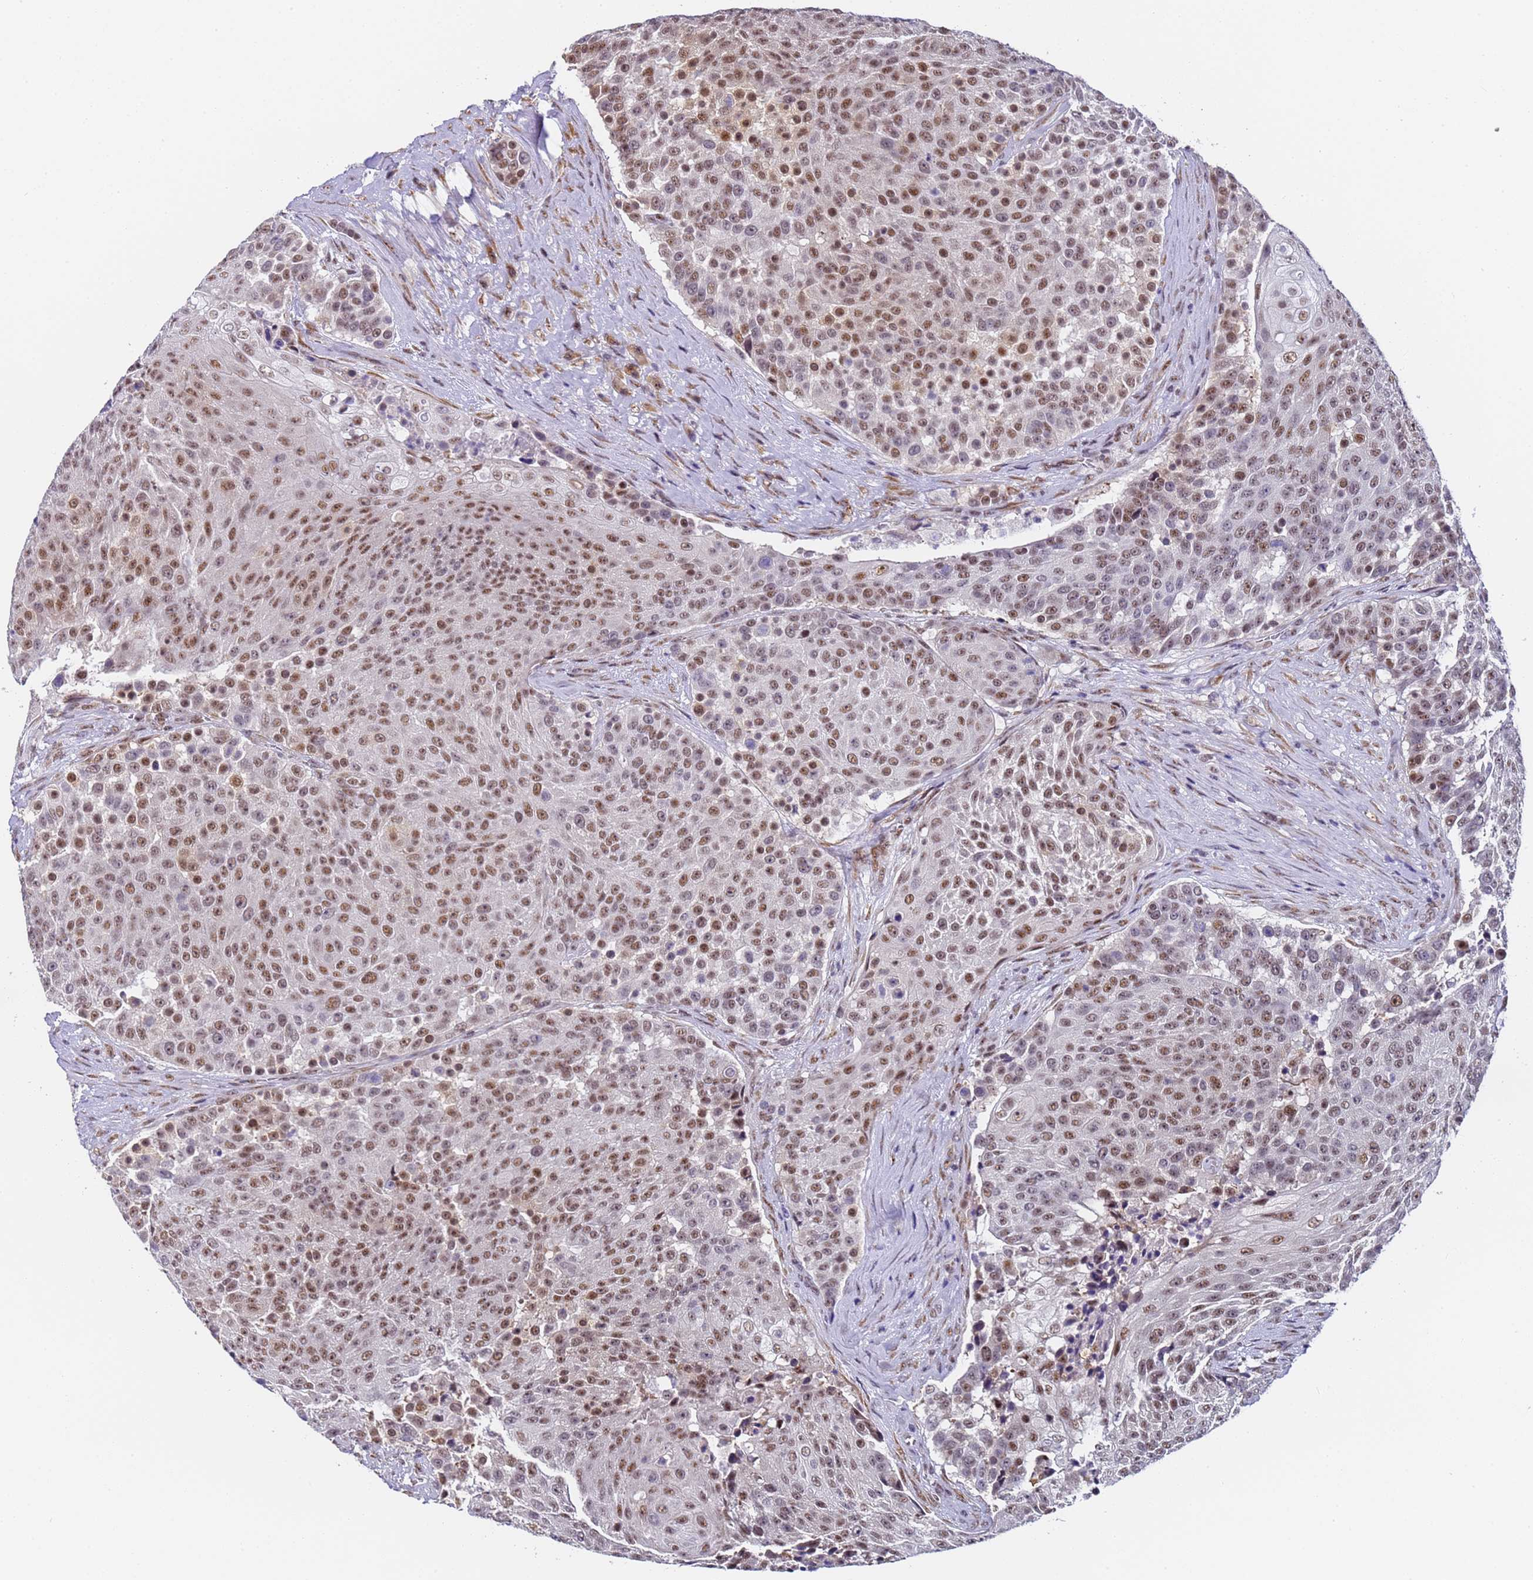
{"staining": {"intensity": "moderate", "quantity": ">75%", "location": "nuclear"}, "tissue": "urothelial cancer", "cell_type": "Tumor cells", "image_type": "cancer", "snomed": [{"axis": "morphology", "description": "Urothelial carcinoma, High grade"}, {"axis": "topography", "description": "Urinary bladder"}], "caption": "High-magnification brightfield microscopy of urothelial carcinoma (high-grade) stained with DAB (brown) and counterstained with hematoxylin (blue). tumor cells exhibit moderate nuclear staining is identified in about>75% of cells. Immunohistochemistry stains the protein in brown and the nuclei are stained blue.", "gene": "FNBP4", "patient": {"sex": "female", "age": 63}}